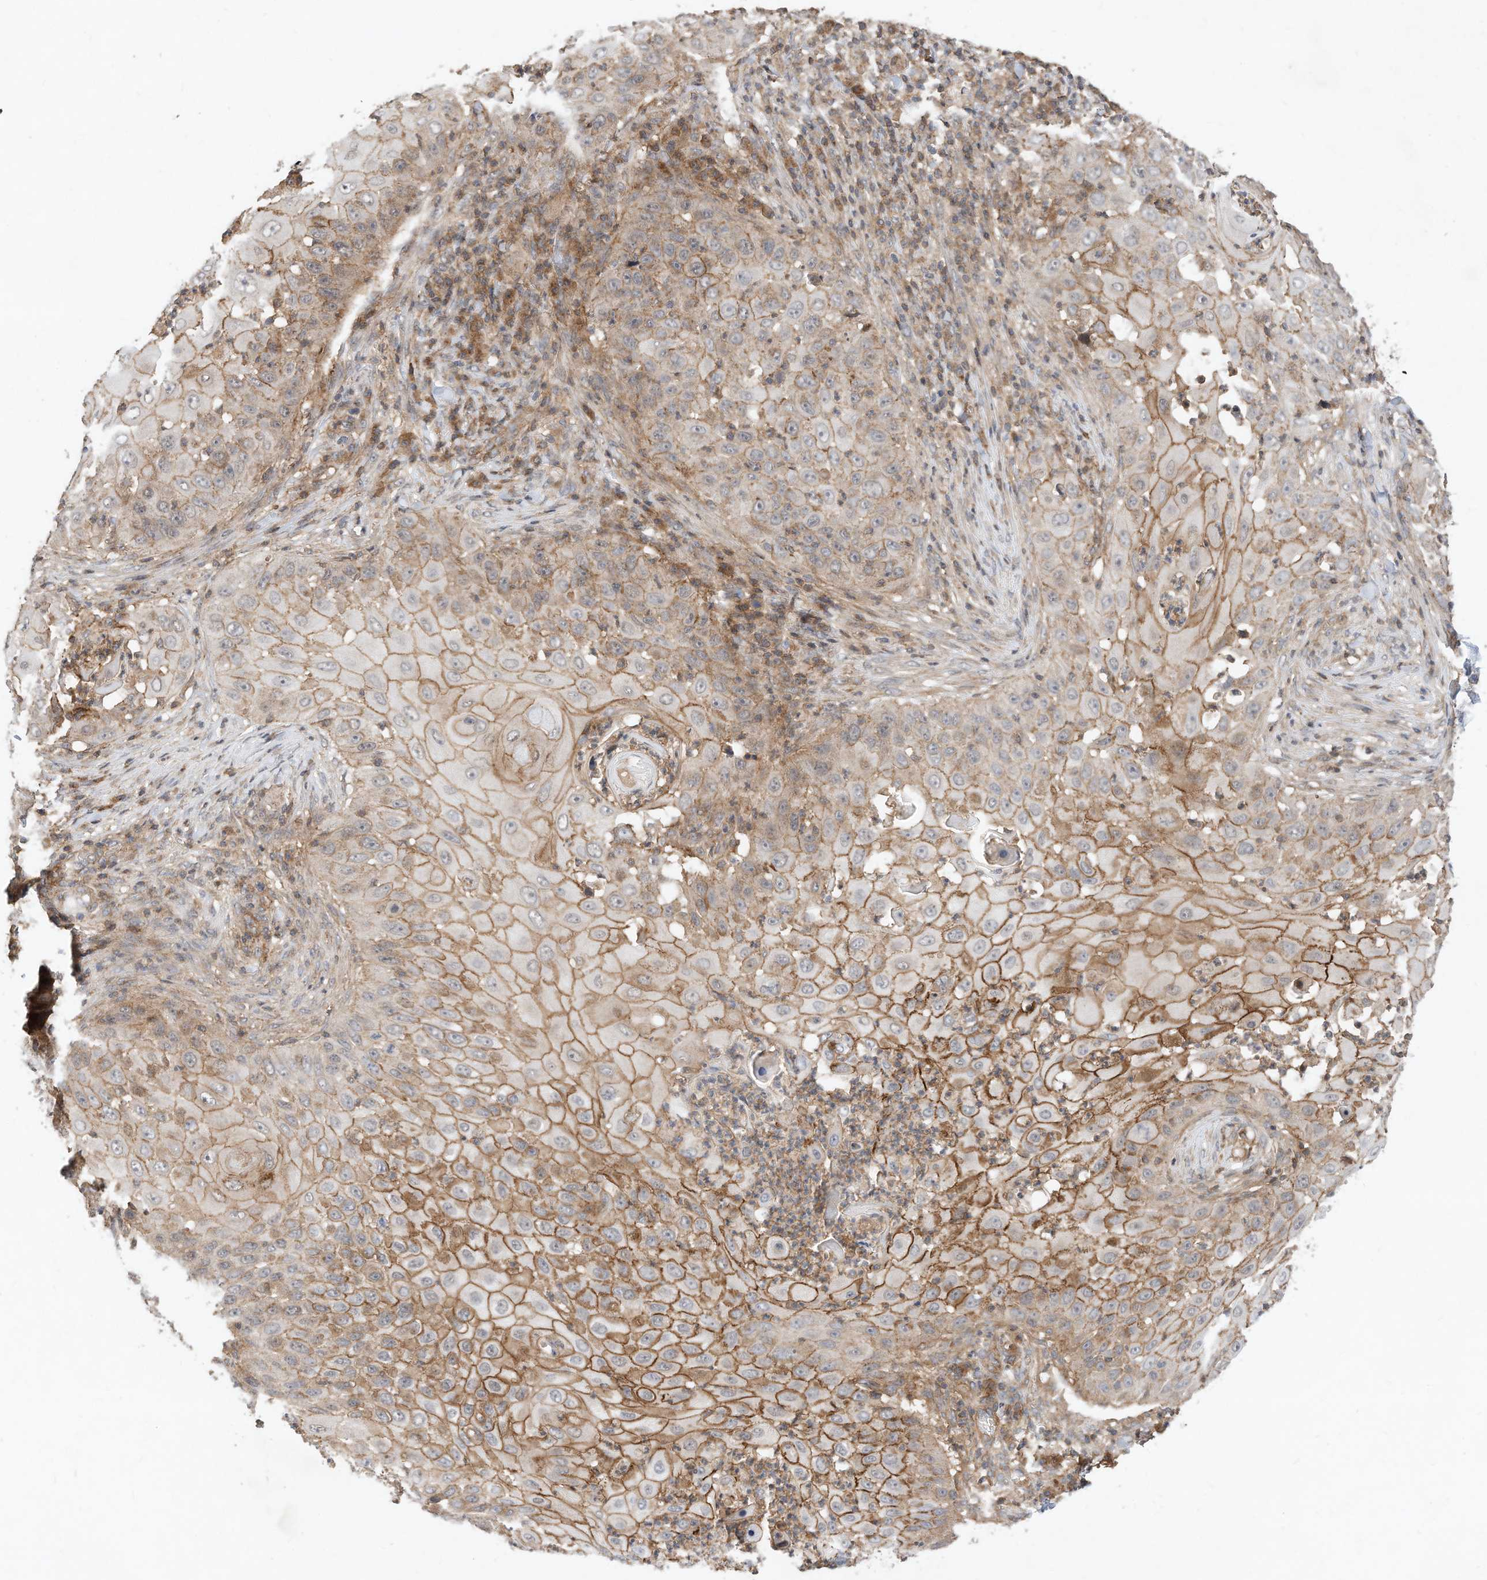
{"staining": {"intensity": "moderate", "quantity": ">75%", "location": "cytoplasmic/membranous"}, "tissue": "skin cancer", "cell_type": "Tumor cells", "image_type": "cancer", "snomed": [{"axis": "morphology", "description": "Squamous cell carcinoma, NOS"}, {"axis": "topography", "description": "Skin"}], "caption": "Immunohistochemical staining of skin cancer reveals medium levels of moderate cytoplasmic/membranous protein staining in about >75% of tumor cells. (DAB IHC, brown staining for protein, blue staining for nuclei).", "gene": "CPAMD8", "patient": {"sex": "female", "age": 44}}